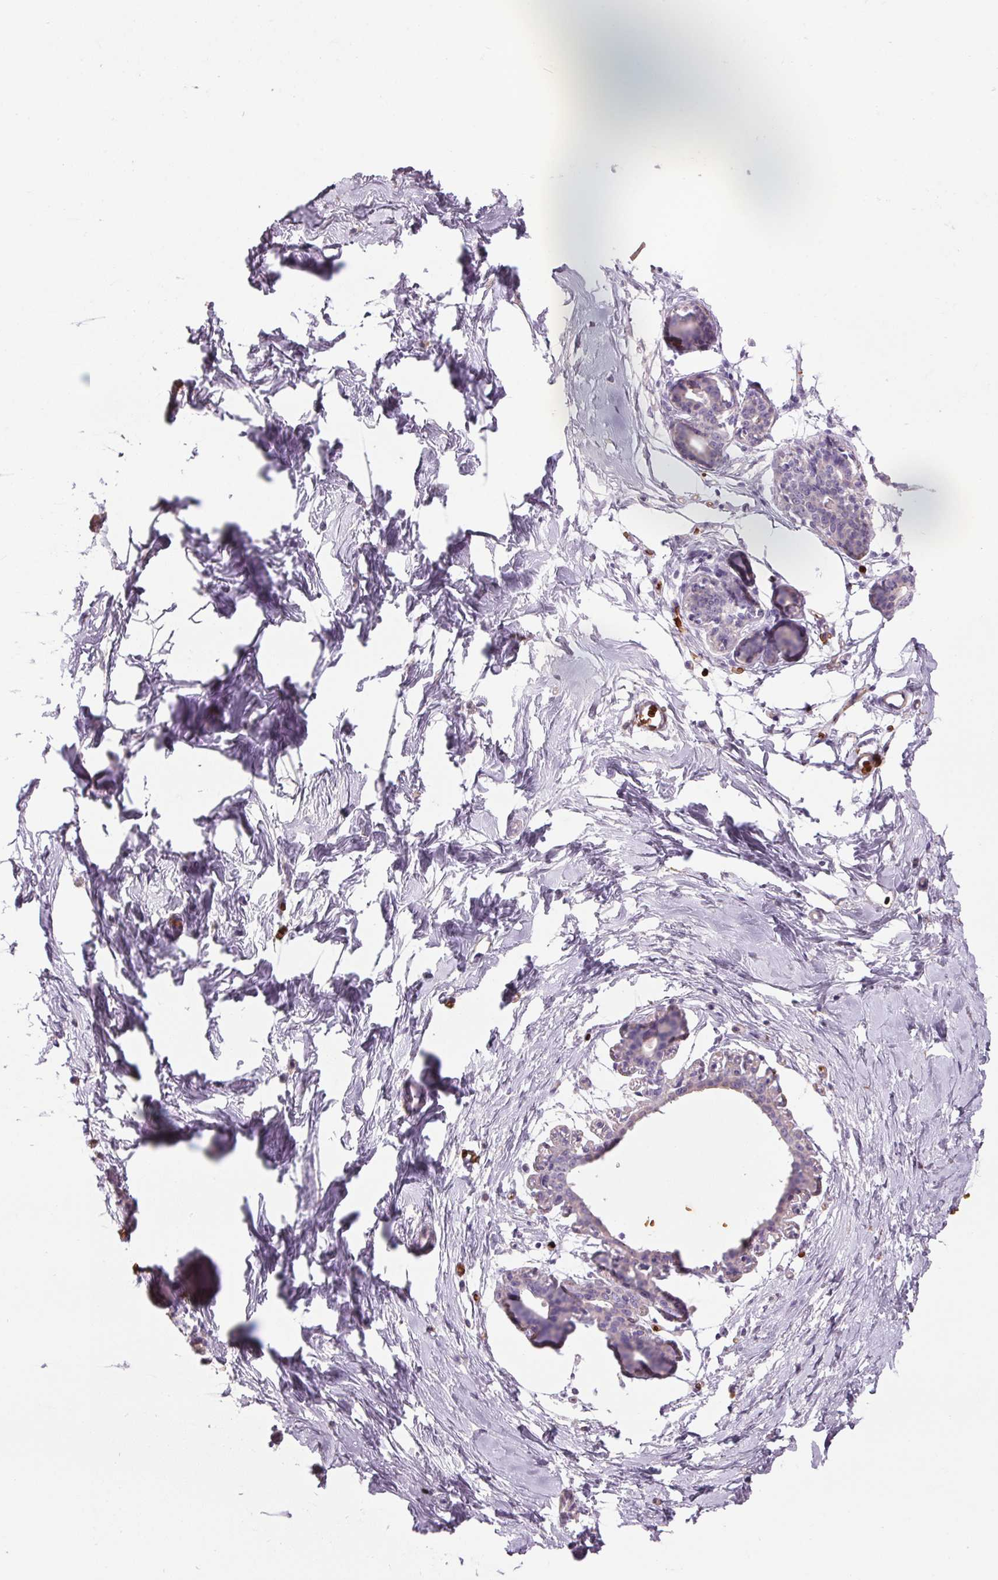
{"staining": {"intensity": "negative", "quantity": "none", "location": "none"}, "tissue": "breast", "cell_type": "Adipocytes", "image_type": "normal", "snomed": [{"axis": "morphology", "description": "Normal tissue, NOS"}, {"axis": "topography", "description": "Breast"}], "caption": "Unremarkable breast was stained to show a protein in brown. There is no significant expression in adipocytes.", "gene": "HBQ1", "patient": {"sex": "female", "age": 45}}